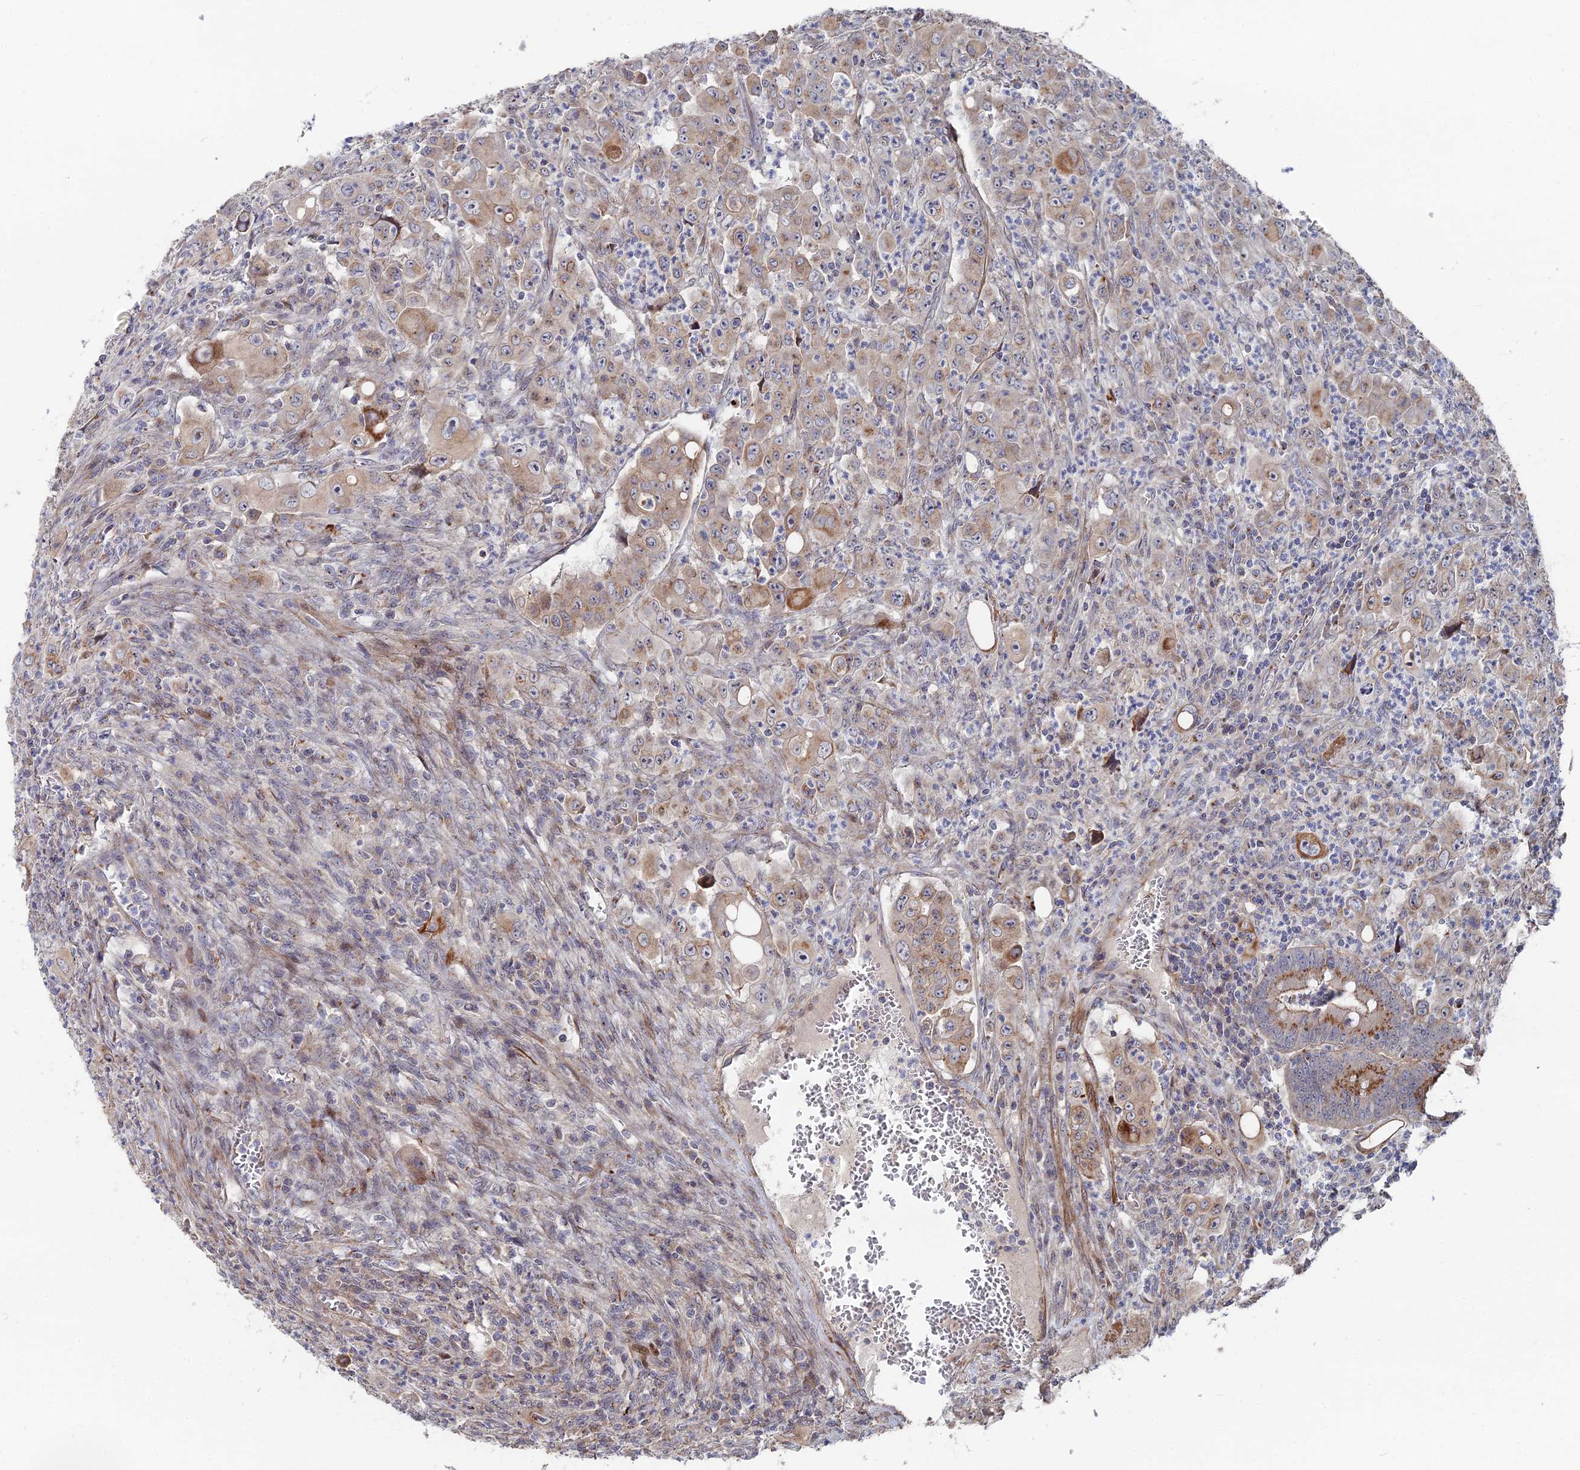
{"staining": {"intensity": "moderate", "quantity": ">75%", "location": "cytoplasmic/membranous"}, "tissue": "colorectal cancer", "cell_type": "Tumor cells", "image_type": "cancer", "snomed": [{"axis": "morphology", "description": "Adenocarcinoma, NOS"}, {"axis": "topography", "description": "Colon"}], "caption": "Colorectal adenocarcinoma stained with a brown dye reveals moderate cytoplasmic/membranous positive positivity in approximately >75% of tumor cells.", "gene": "SGMS1", "patient": {"sex": "male", "age": 51}}